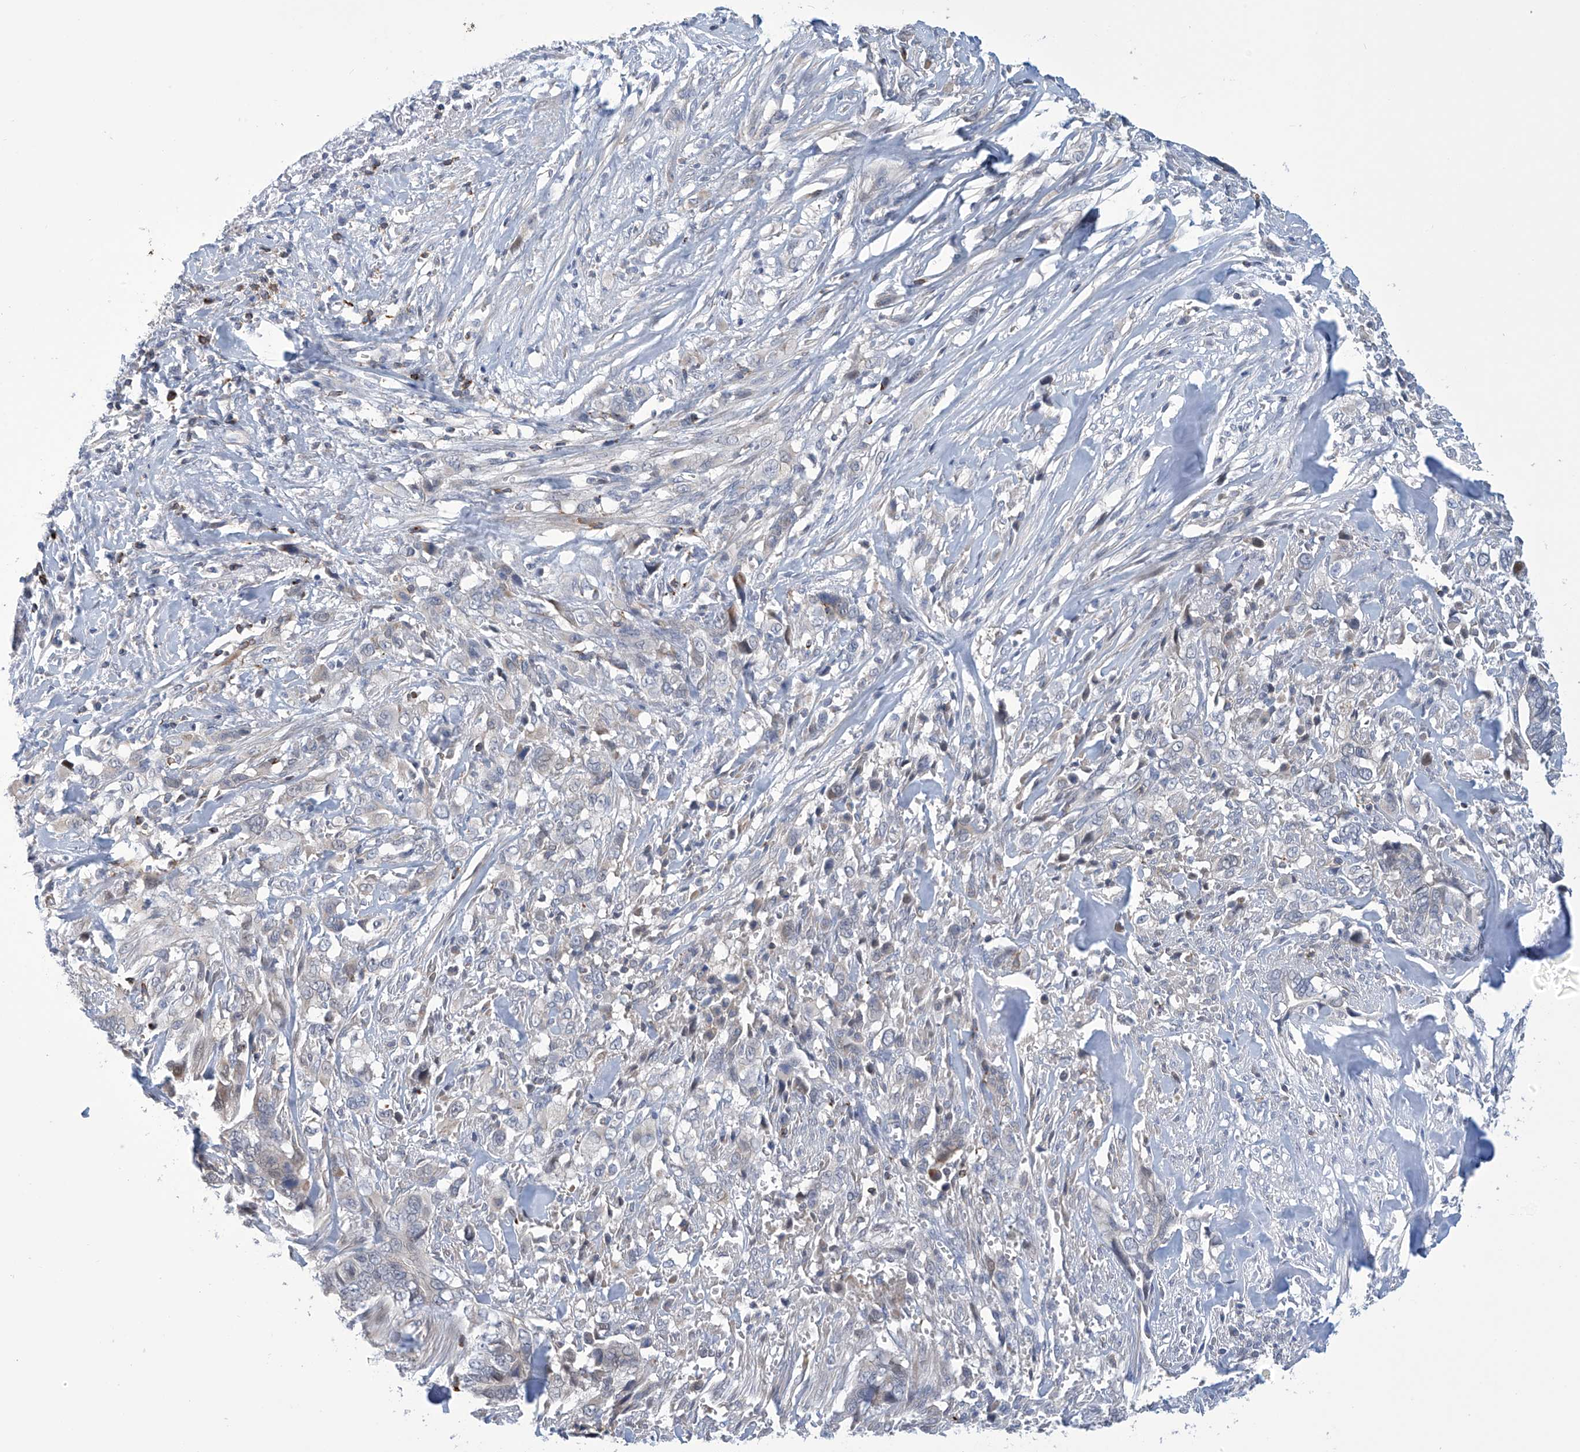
{"staining": {"intensity": "negative", "quantity": "none", "location": "none"}, "tissue": "liver cancer", "cell_type": "Tumor cells", "image_type": "cancer", "snomed": [{"axis": "morphology", "description": "Cholangiocarcinoma"}, {"axis": "topography", "description": "Liver"}], "caption": "Tumor cells show no significant protein positivity in liver cholangiocarcinoma.", "gene": "IBA57", "patient": {"sex": "female", "age": 79}}